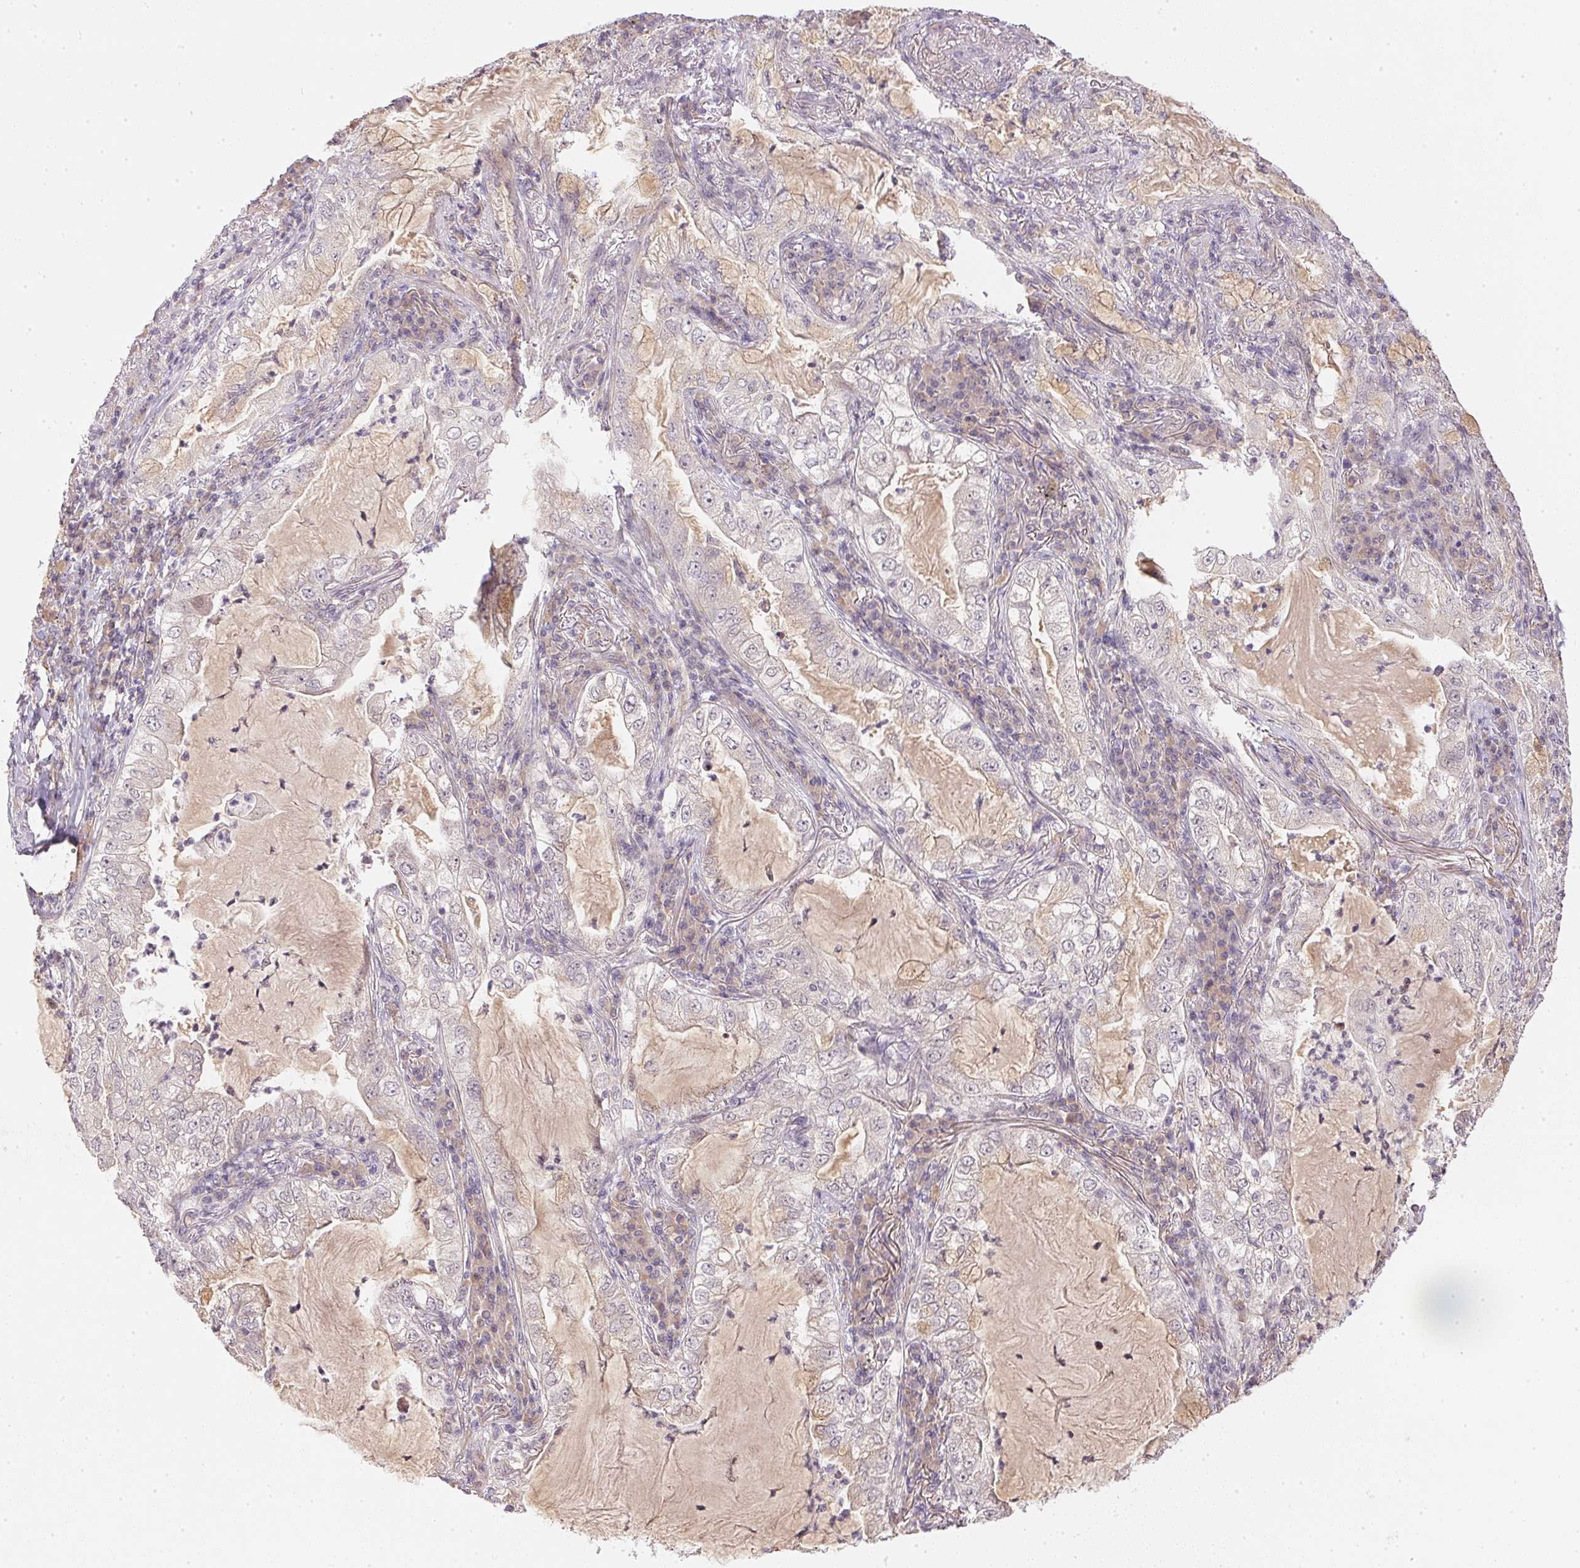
{"staining": {"intensity": "negative", "quantity": "none", "location": "none"}, "tissue": "lung cancer", "cell_type": "Tumor cells", "image_type": "cancer", "snomed": [{"axis": "morphology", "description": "Adenocarcinoma, NOS"}, {"axis": "topography", "description": "Lung"}], "caption": "High power microscopy image of an immunohistochemistry (IHC) micrograph of lung cancer, revealing no significant expression in tumor cells.", "gene": "TTC23L", "patient": {"sex": "female", "age": 73}}